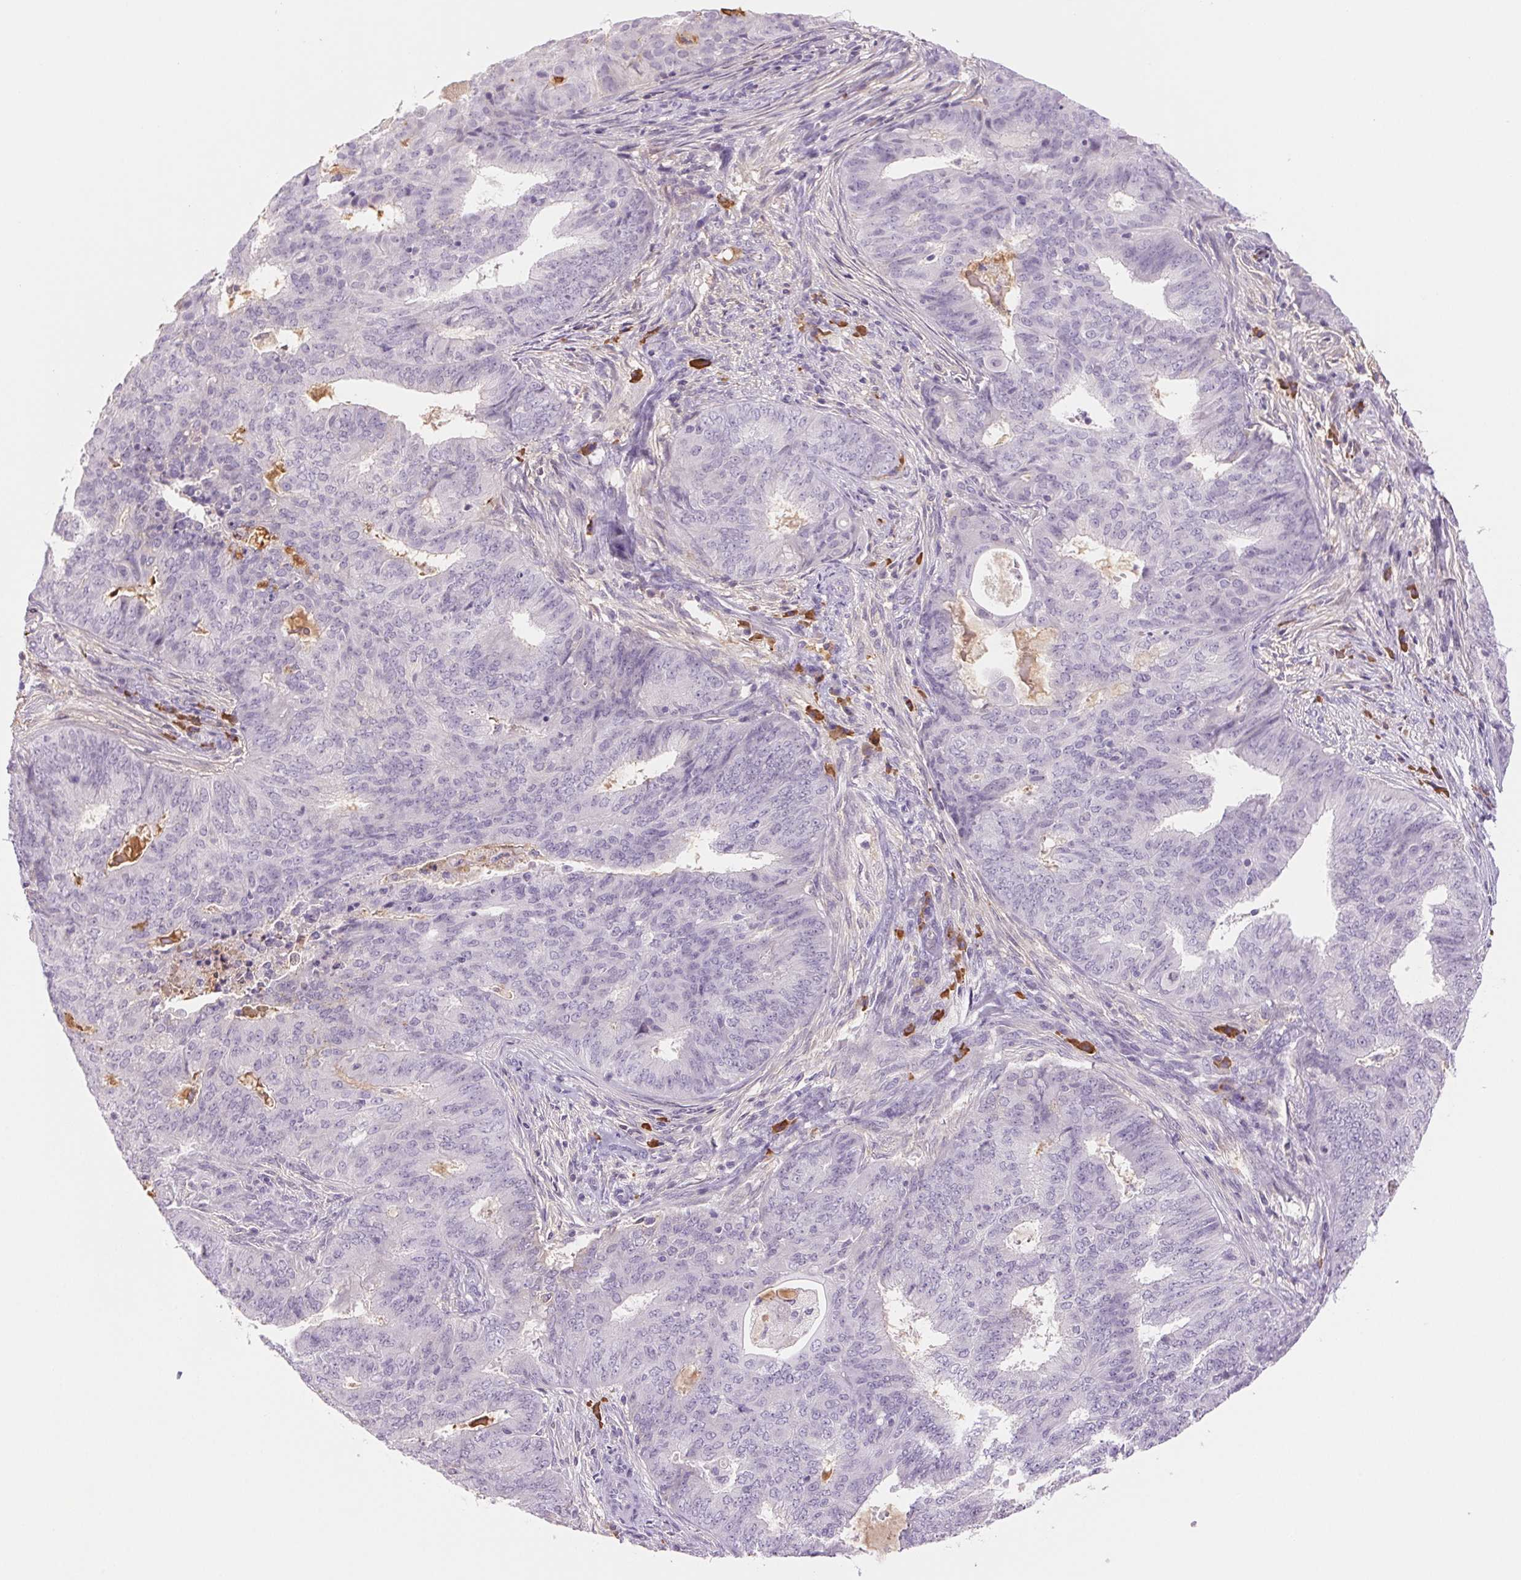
{"staining": {"intensity": "negative", "quantity": "none", "location": "none"}, "tissue": "endometrial cancer", "cell_type": "Tumor cells", "image_type": "cancer", "snomed": [{"axis": "morphology", "description": "Adenocarcinoma, NOS"}, {"axis": "topography", "description": "Endometrium"}], "caption": "A photomicrograph of endometrial cancer stained for a protein exhibits no brown staining in tumor cells.", "gene": "IFIT1B", "patient": {"sex": "female", "age": 62}}